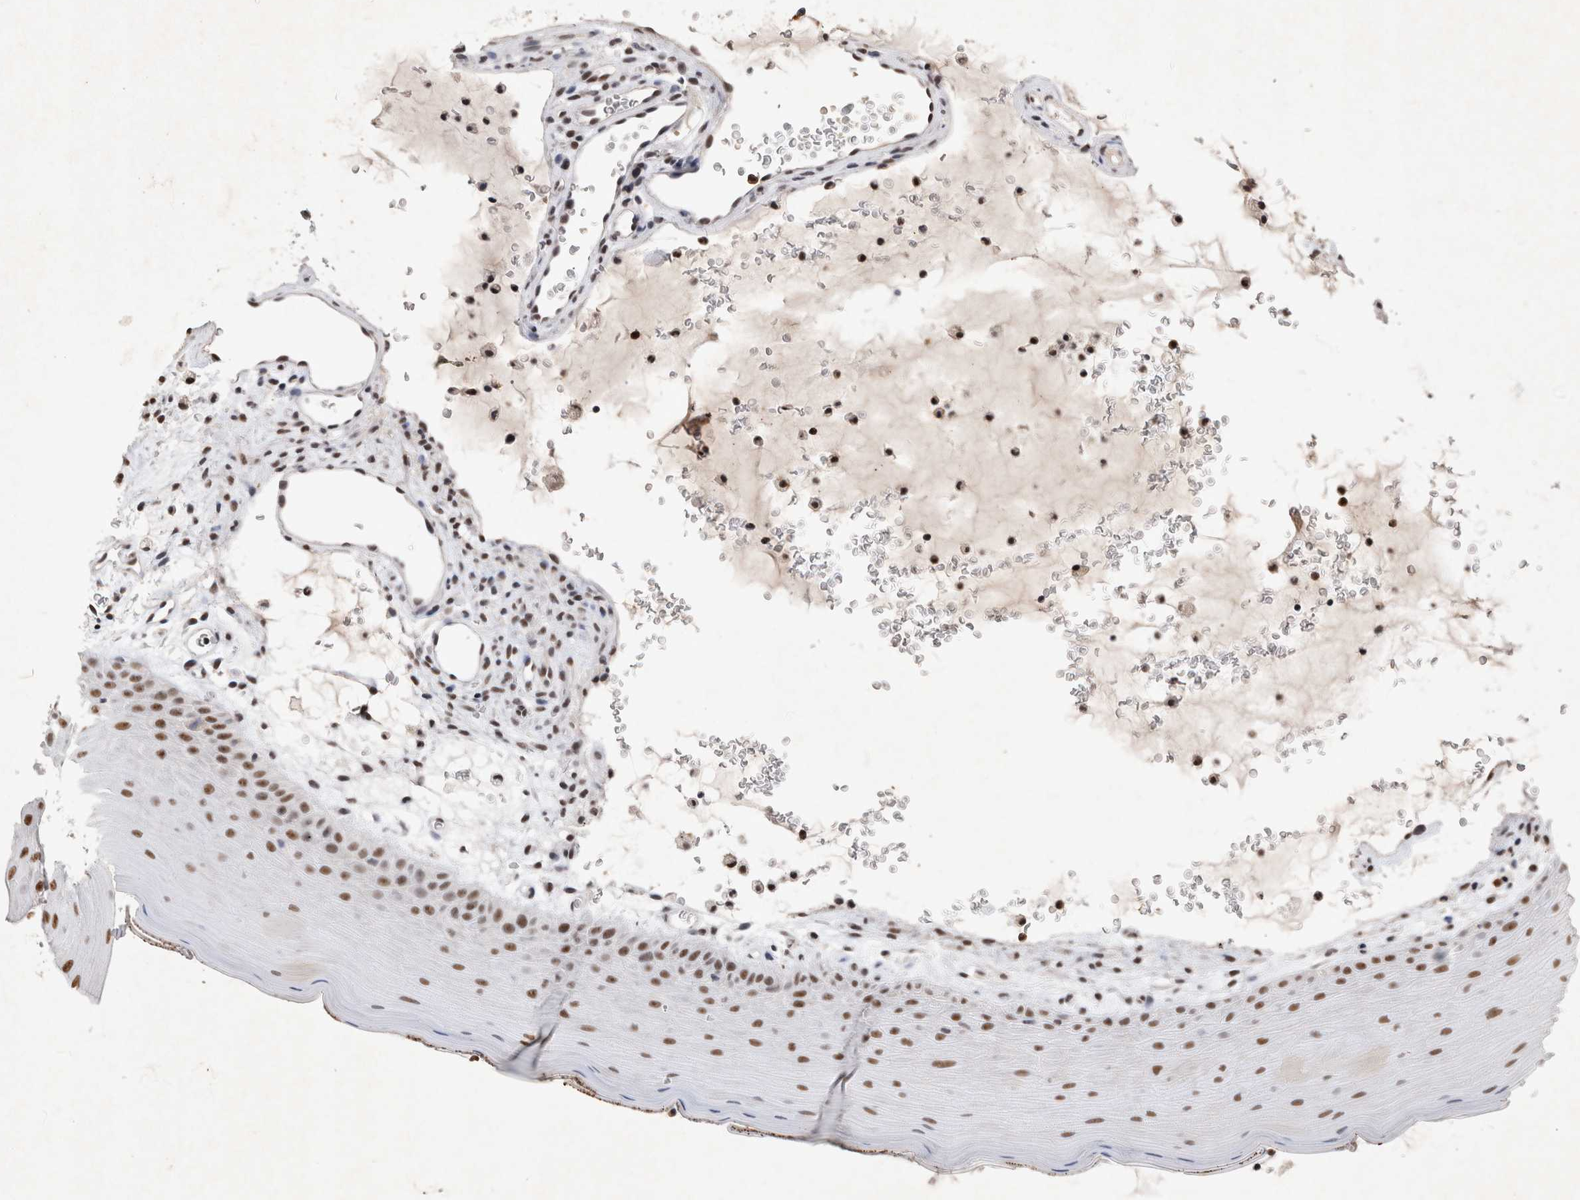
{"staining": {"intensity": "strong", "quantity": "25%-75%", "location": "nuclear"}, "tissue": "oral mucosa", "cell_type": "Squamous epithelial cells", "image_type": "normal", "snomed": [{"axis": "morphology", "description": "Normal tissue, NOS"}, {"axis": "topography", "description": "Oral tissue"}], "caption": "Protein staining of unremarkable oral mucosa reveals strong nuclear expression in approximately 25%-75% of squamous epithelial cells.", "gene": "XRCC5", "patient": {"sex": "male", "age": 13}}